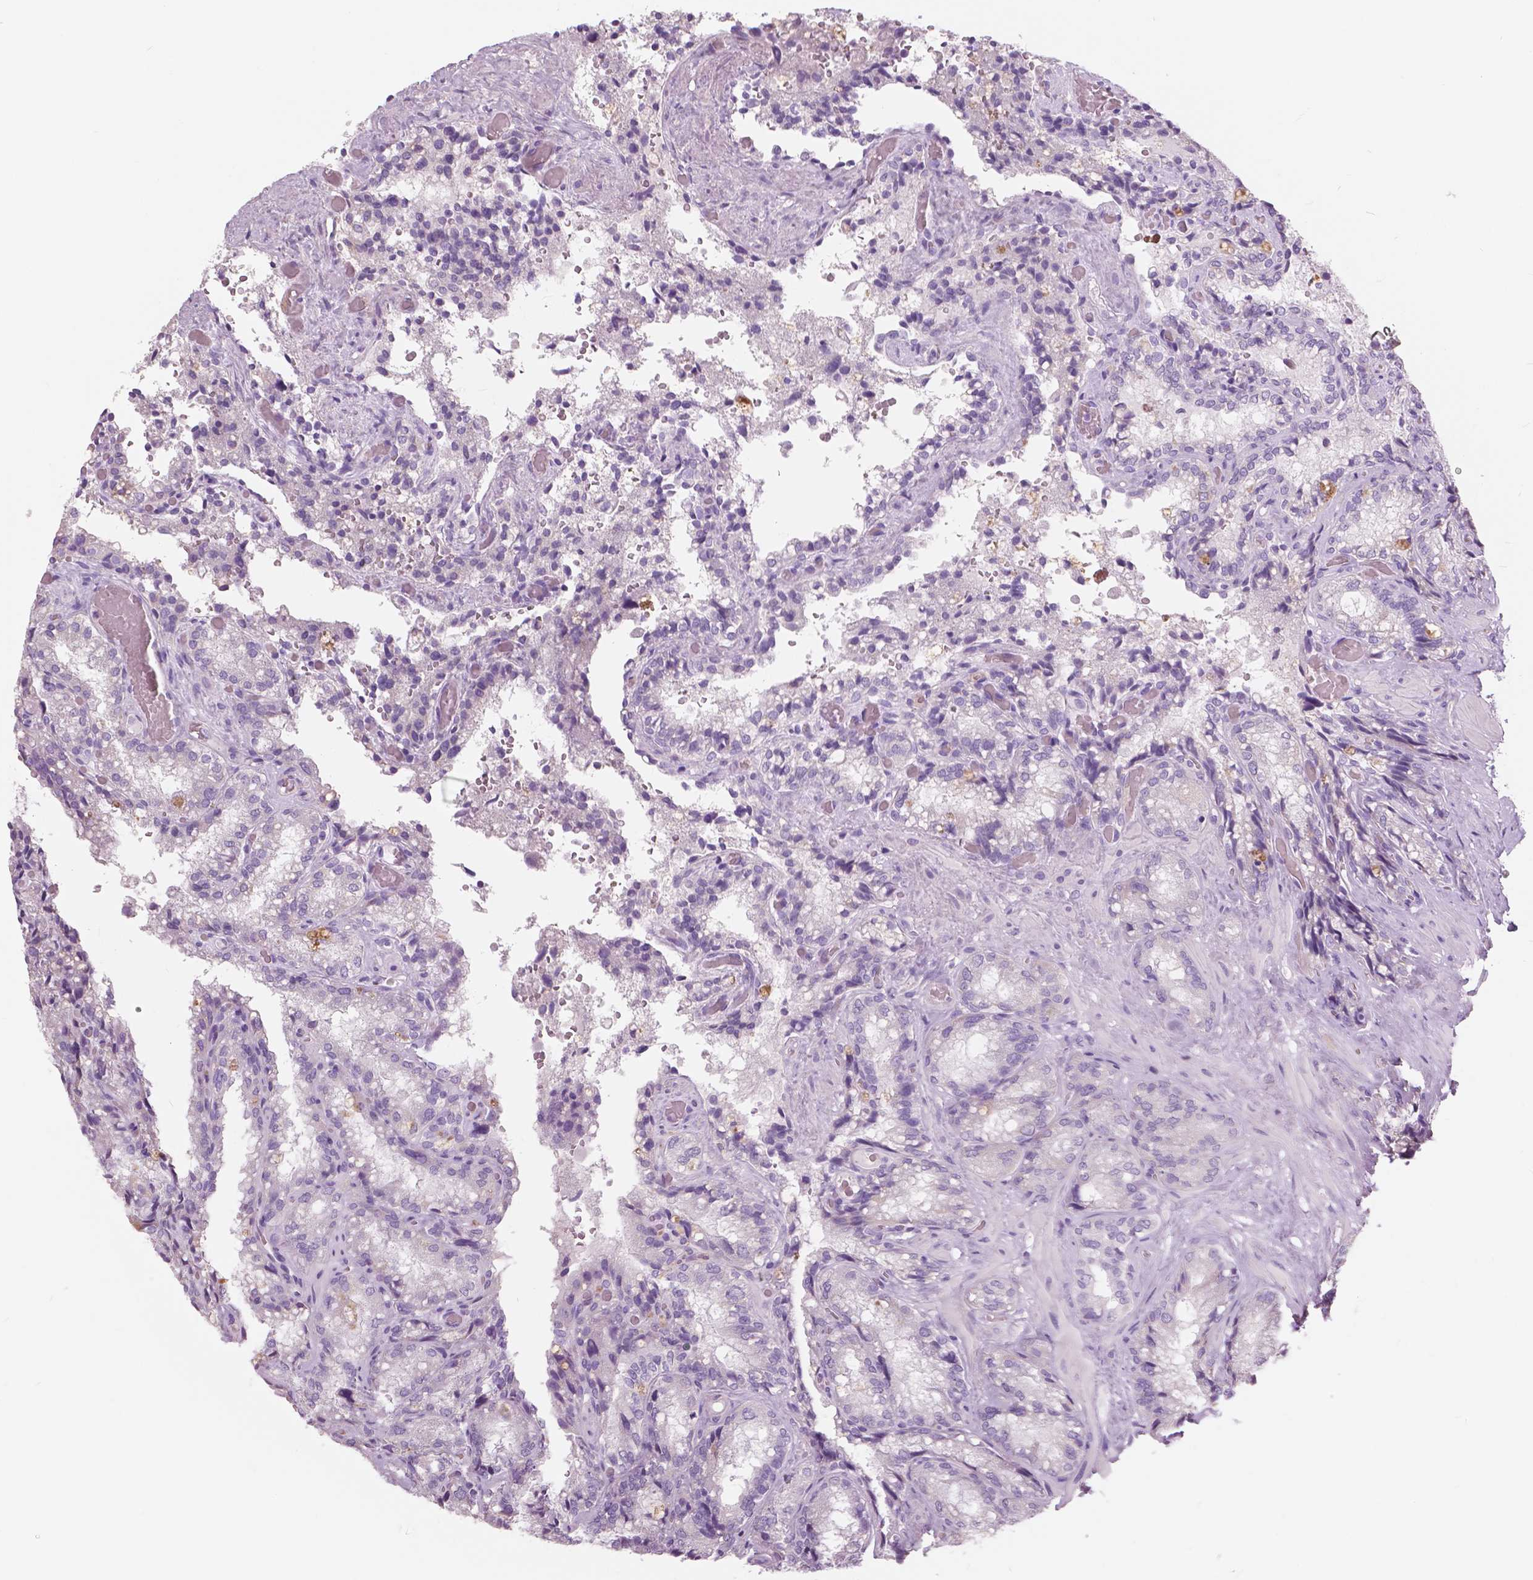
{"staining": {"intensity": "negative", "quantity": "none", "location": "none"}, "tissue": "seminal vesicle", "cell_type": "Glandular cells", "image_type": "normal", "snomed": [{"axis": "morphology", "description": "Normal tissue, NOS"}, {"axis": "topography", "description": "Seminal veicle"}], "caption": "High power microscopy micrograph of an immunohistochemistry photomicrograph of benign seminal vesicle, revealing no significant staining in glandular cells.", "gene": "SERPINI1", "patient": {"sex": "male", "age": 57}}